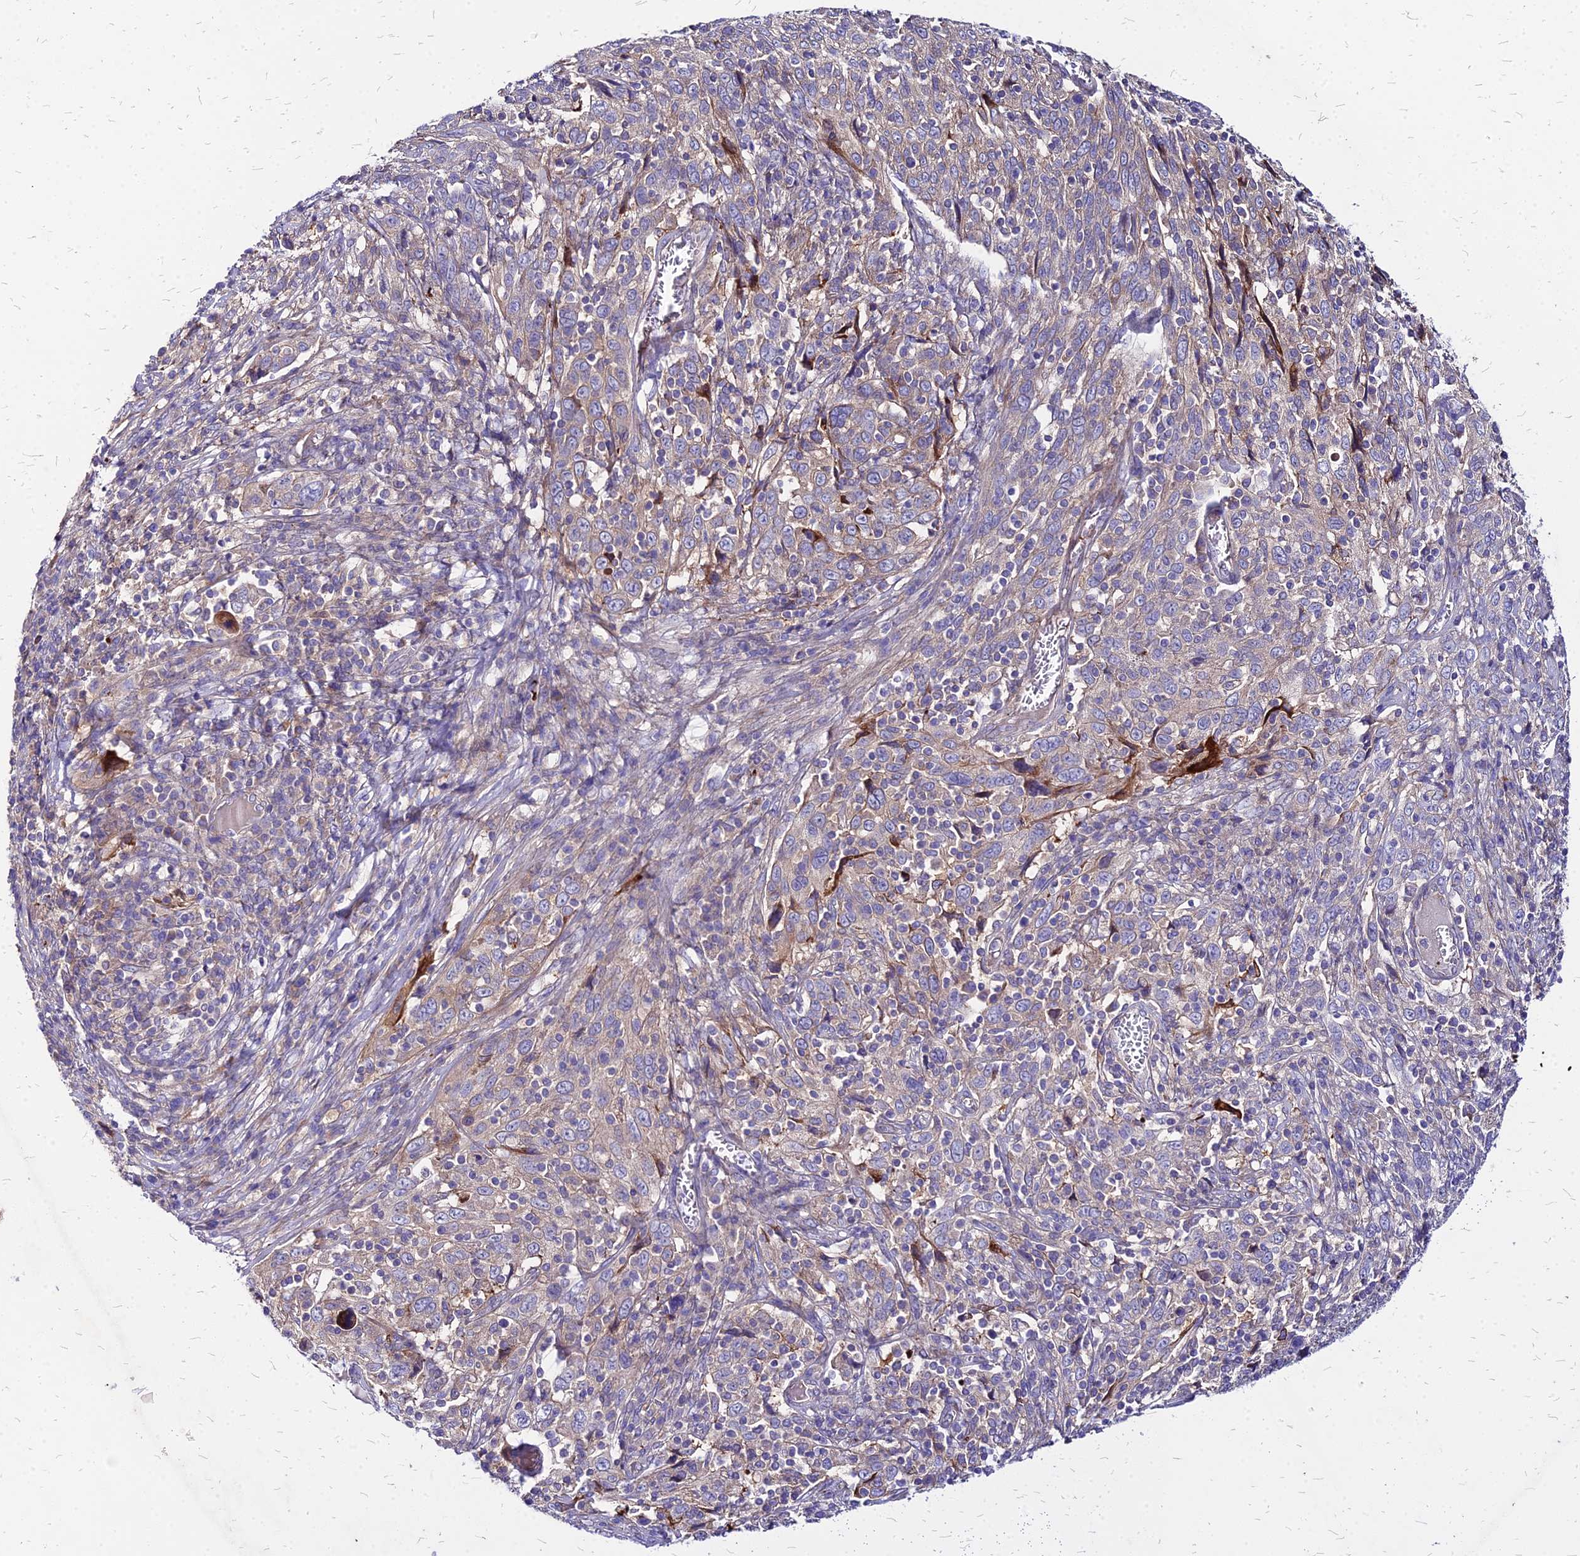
{"staining": {"intensity": "moderate", "quantity": "<25%", "location": "cytoplasmic/membranous"}, "tissue": "cervical cancer", "cell_type": "Tumor cells", "image_type": "cancer", "snomed": [{"axis": "morphology", "description": "Squamous cell carcinoma, NOS"}, {"axis": "topography", "description": "Cervix"}], "caption": "The immunohistochemical stain labels moderate cytoplasmic/membranous positivity in tumor cells of squamous cell carcinoma (cervical) tissue.", "gene": "COMMD10", "patient": {"sex": "female", "age": 46}}